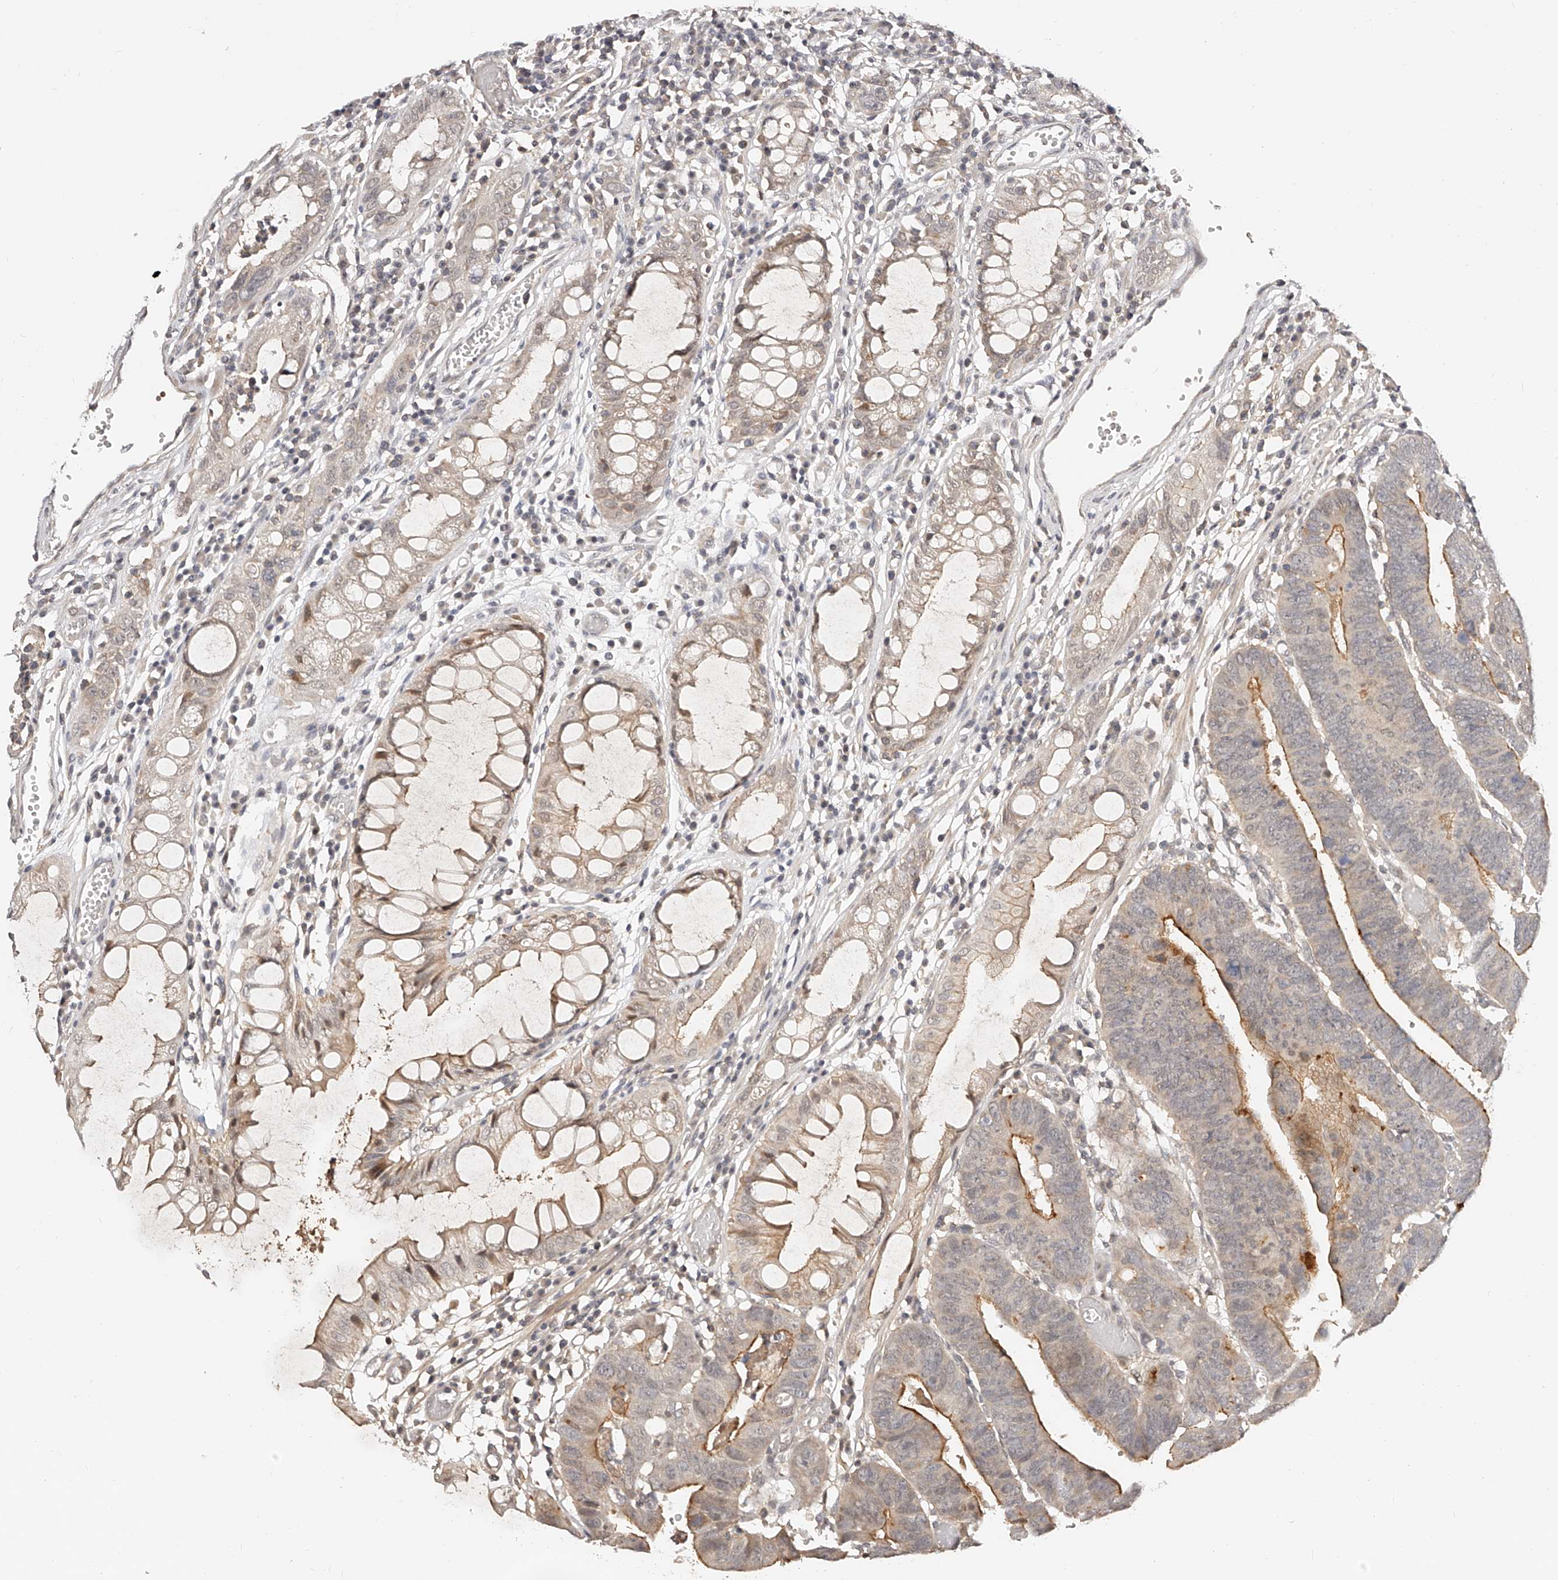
{"staining": {"intensity": "moderate", "quantity": "25%-75%", "location": "cytoplasmic/membranous"}, "tissue": "colorectal cancer", "cell_type": "Tumor cells", "image_type": "cancer", "snomed": [{"axis": "morphology", "description": "Adenocarcinoma, NOS"}, {"axis": "topography", "description": "Rectum"}], "caption": "Immunohistochemistry (IHC) of human colorectal cancer (adenocarcinoma) reveals medium levels of moderate cytoplasmic/membranous positivity in approximately 25%-75% of tumor cells.", "gene": "ZNF789", "patient": {"sex": "female", "age": 65}}